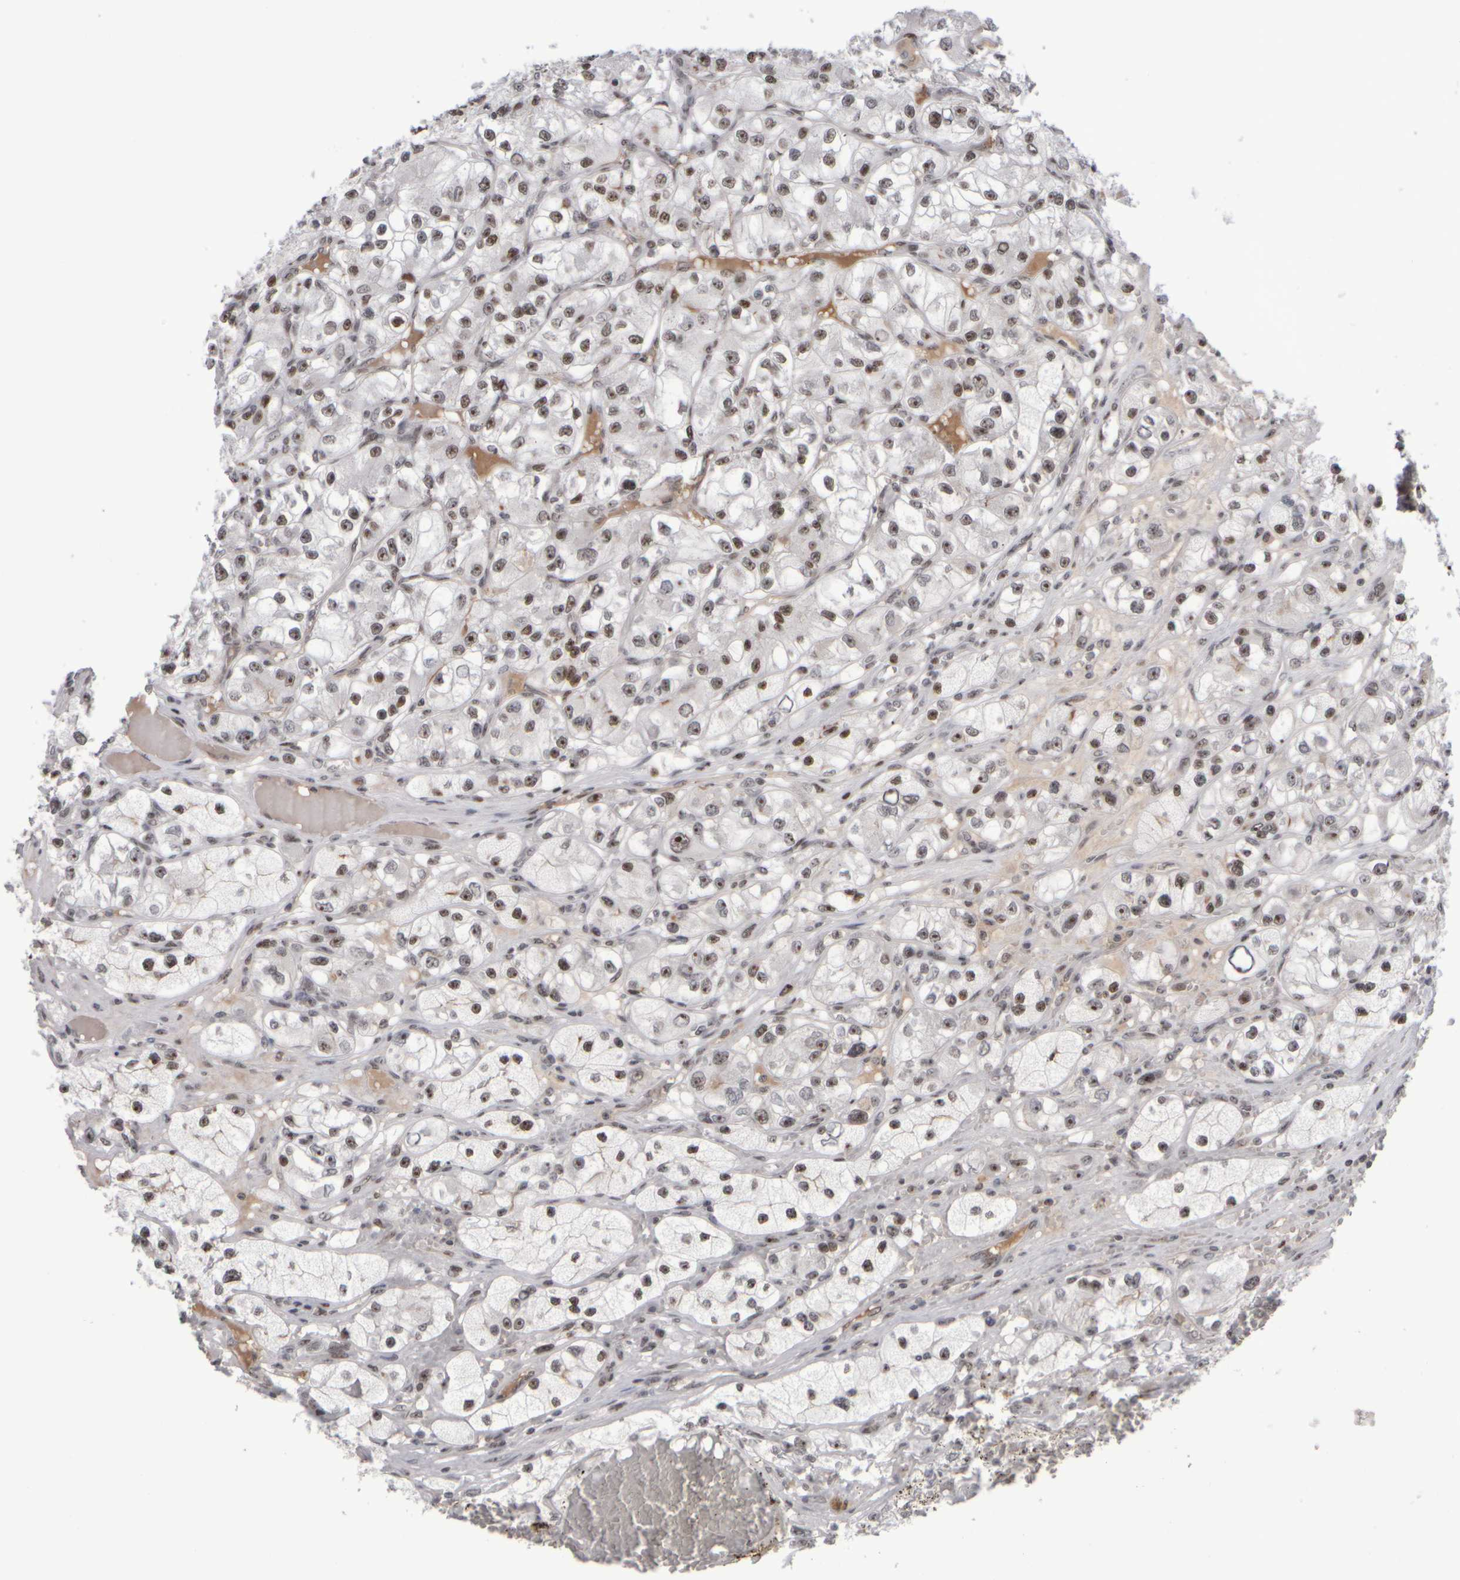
{"staining": {"intensity": "moderate", "quantity": ">75%", "location": "nuclear"}, "tissue": "renal cancer", "cell_type": "Tumor cells", "image_type": "cancer", "snomed": [{"axis": "morphology", "description": "Adenocarcinoma, NOS"}, {"axis": "topography", "description": "Kidney"}], "caption": "Adenocarcinoma (renal) stained with DAB immunohistochemistry demonstrates medium levels of moderate nuclear positivity in approximately >75% of tumor cells.", "gene": "SURF6", "patient": {"sex": "female", "age": 57}}